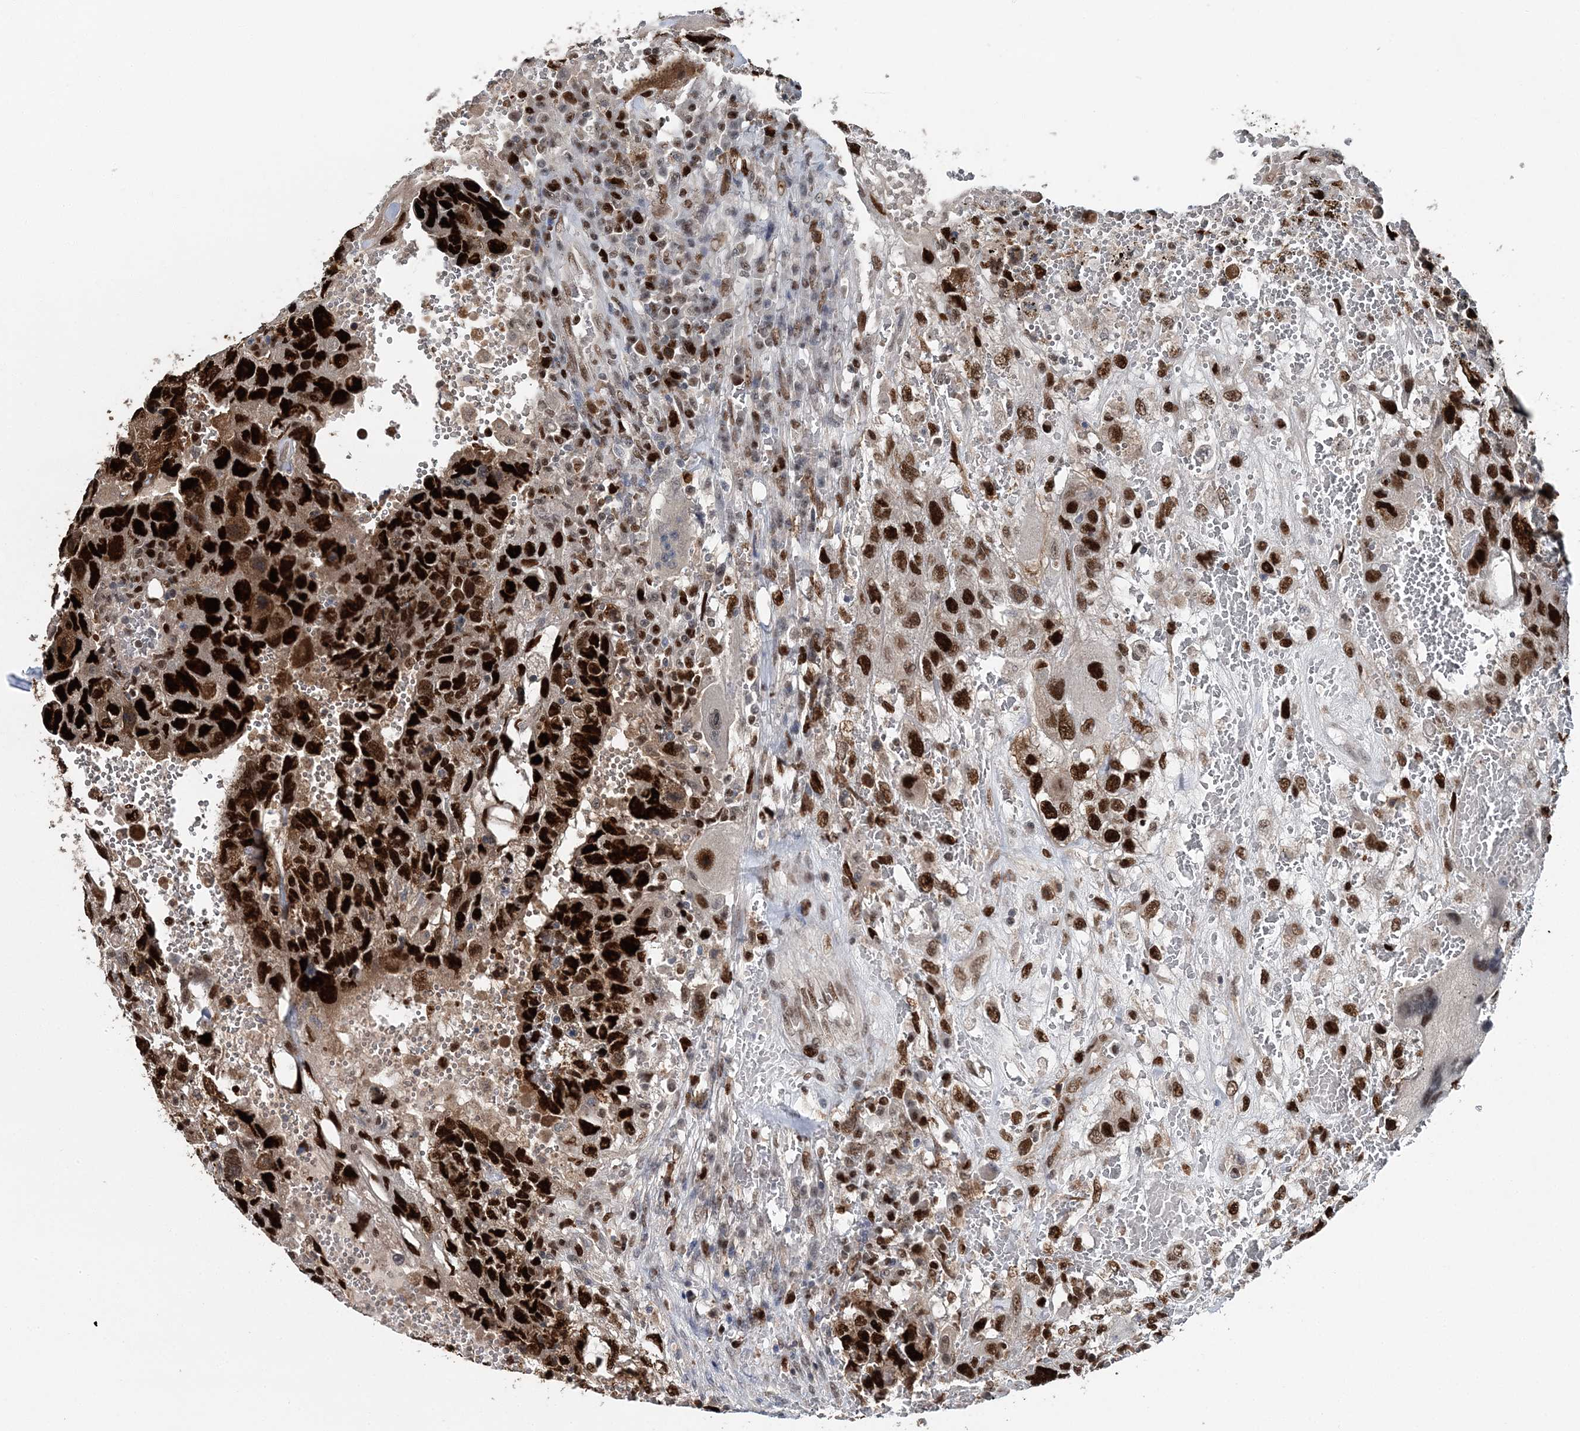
{"staining": {"intensity": "strong", "quantity": ">75%", "location": "nuclear"}, "tissue": "testis cancer", "cell_type": "Tumor cells", "image_type": "cancer", "snomed": [{"axis": "morphology", "description": "Carcinoma, Embryonal, NOS"}, {"axis": "topography", "description": "Testis"}], "caption": "Testis cancer (embryonal carcinoma) stained for a protein (brown) exhibits strong nuclear positive positivity in about >75% of tumor cells.", "gene": "HAT1", "patient": {"sex": "male", "age": 26}}